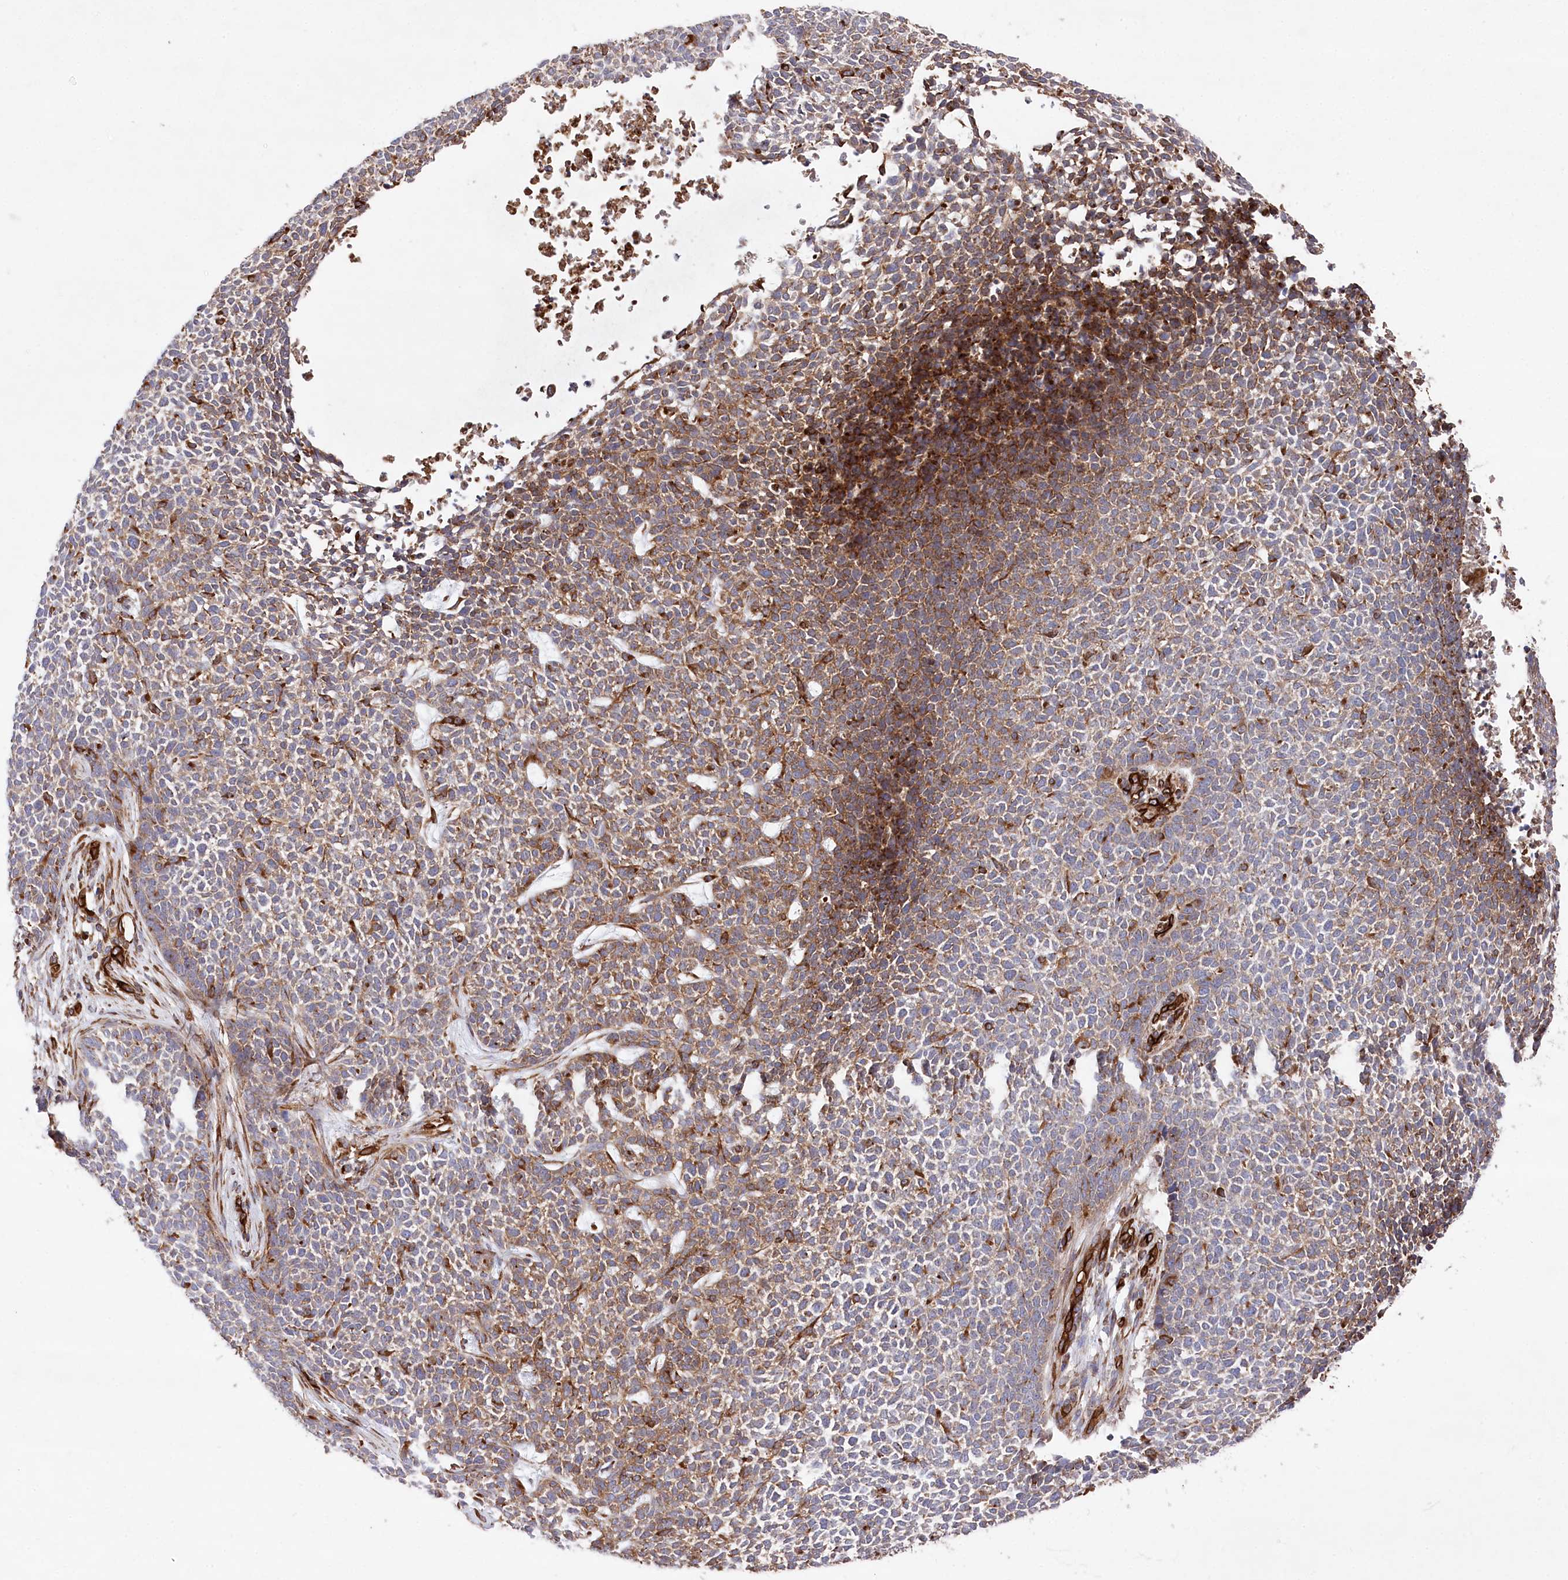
{"staining": {"intensity": "moderate", "quantity": "25%-75%", "location": "cytoplasmic/membranous"}, "tissue": "skin cancer", "cell_type": "Tumor cells", "image_type": "cancer", "snomed": [{"axis": "morphology", "description": "Basal cell carcinoma"}, {"axis": "topography", "description": "Skin"}], "caption": "This micrograph shows skin cancer (basal cell carcinoma) stained with immunohistochemistry (IHC) to label a protein in brown. The cytoplasmic/membranous of tumor cells show moderate positivity for the protein. Nuclei are counter-stained blue.", "gene": "MTPAP", "patient": {"sex": "female", "age": 84}}